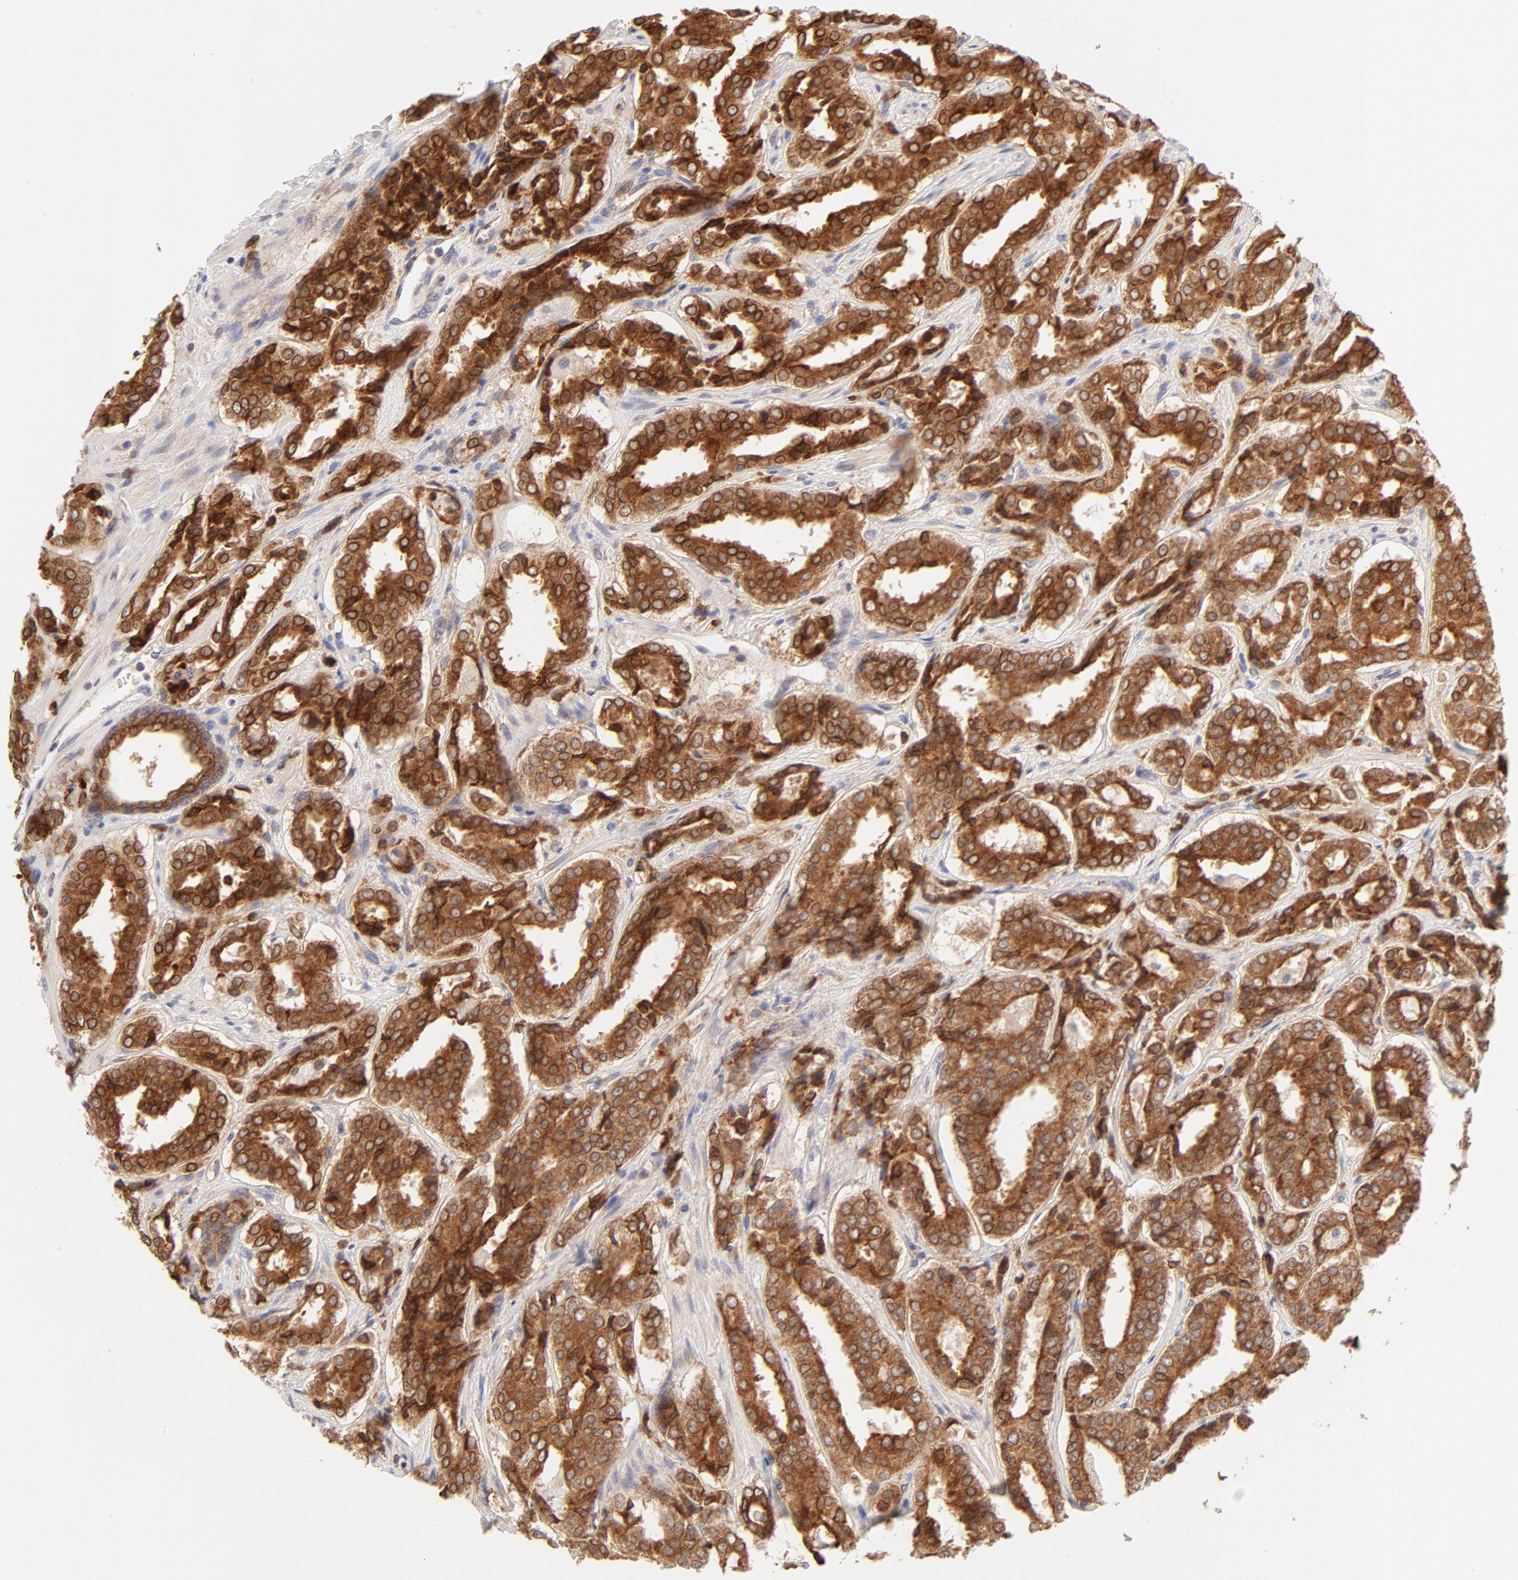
{"staining": {"intensity": "strong", "quantity": ">75%", "location": "cytoplasmic/membranous"}, "tissue": "prostate cancer", "cell_type": "Tumor cells", "image_type": "cancer", "snomed": [{"axis": "morphology", "description": "Adenocarcinoma, Medium grade"}, {"axis": "topography", "description": "Prostate"}], "caption": "Immunohistochemical staining of adenocarcinoma (medium-grade) (prostate) demonstrates high levels of strong cytoplasmic/membranous protein positivity in approximately >75% of tumor cells.", "gene": "RPS6KA1", "patient": {"sex": "male", "age": 60}}